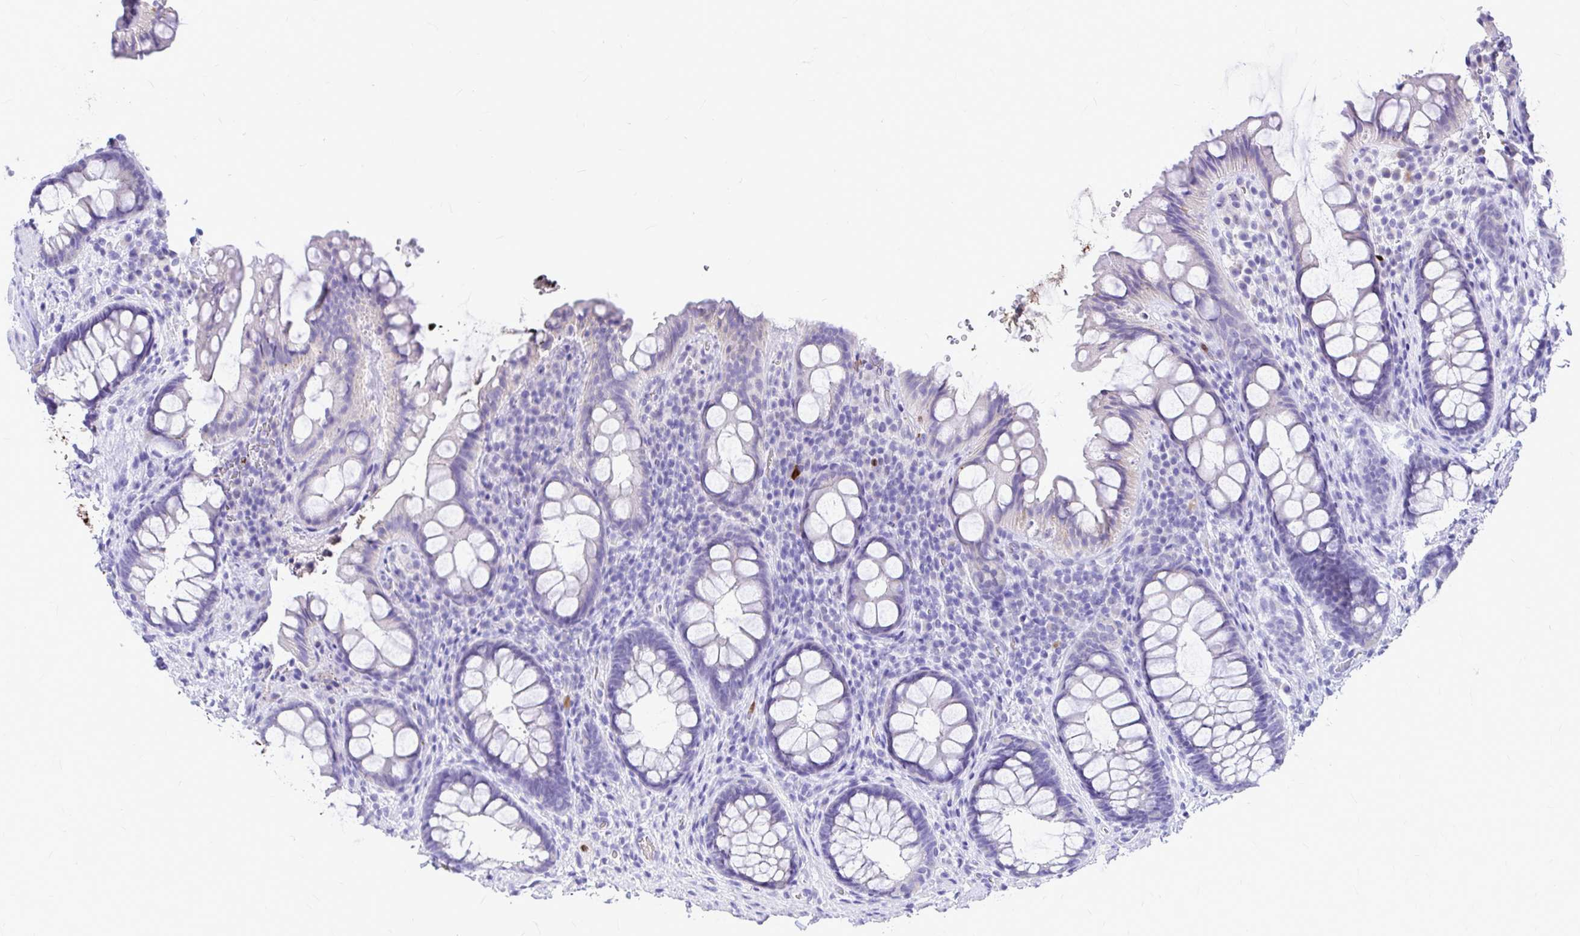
{"staining": {"intensity": "negative", "quantity": "none", "location": "none"}, "tissue": "rectum", "cell_type": "Glandular cells", "image_type": "normal", "snomed": [{"axis": "morphology", "description": "Normal tissue, NOS"}, {"axis": "topography", "description": "Rectum"}, {"axis": "topography", "description": "Peripheral nerve tissue"}], "caption": "Protein analysis of benign rectum displays no significant expression in glandular cells.", "gene": "CLEC1B", "patient": {"sex": "female", "age": 69}}